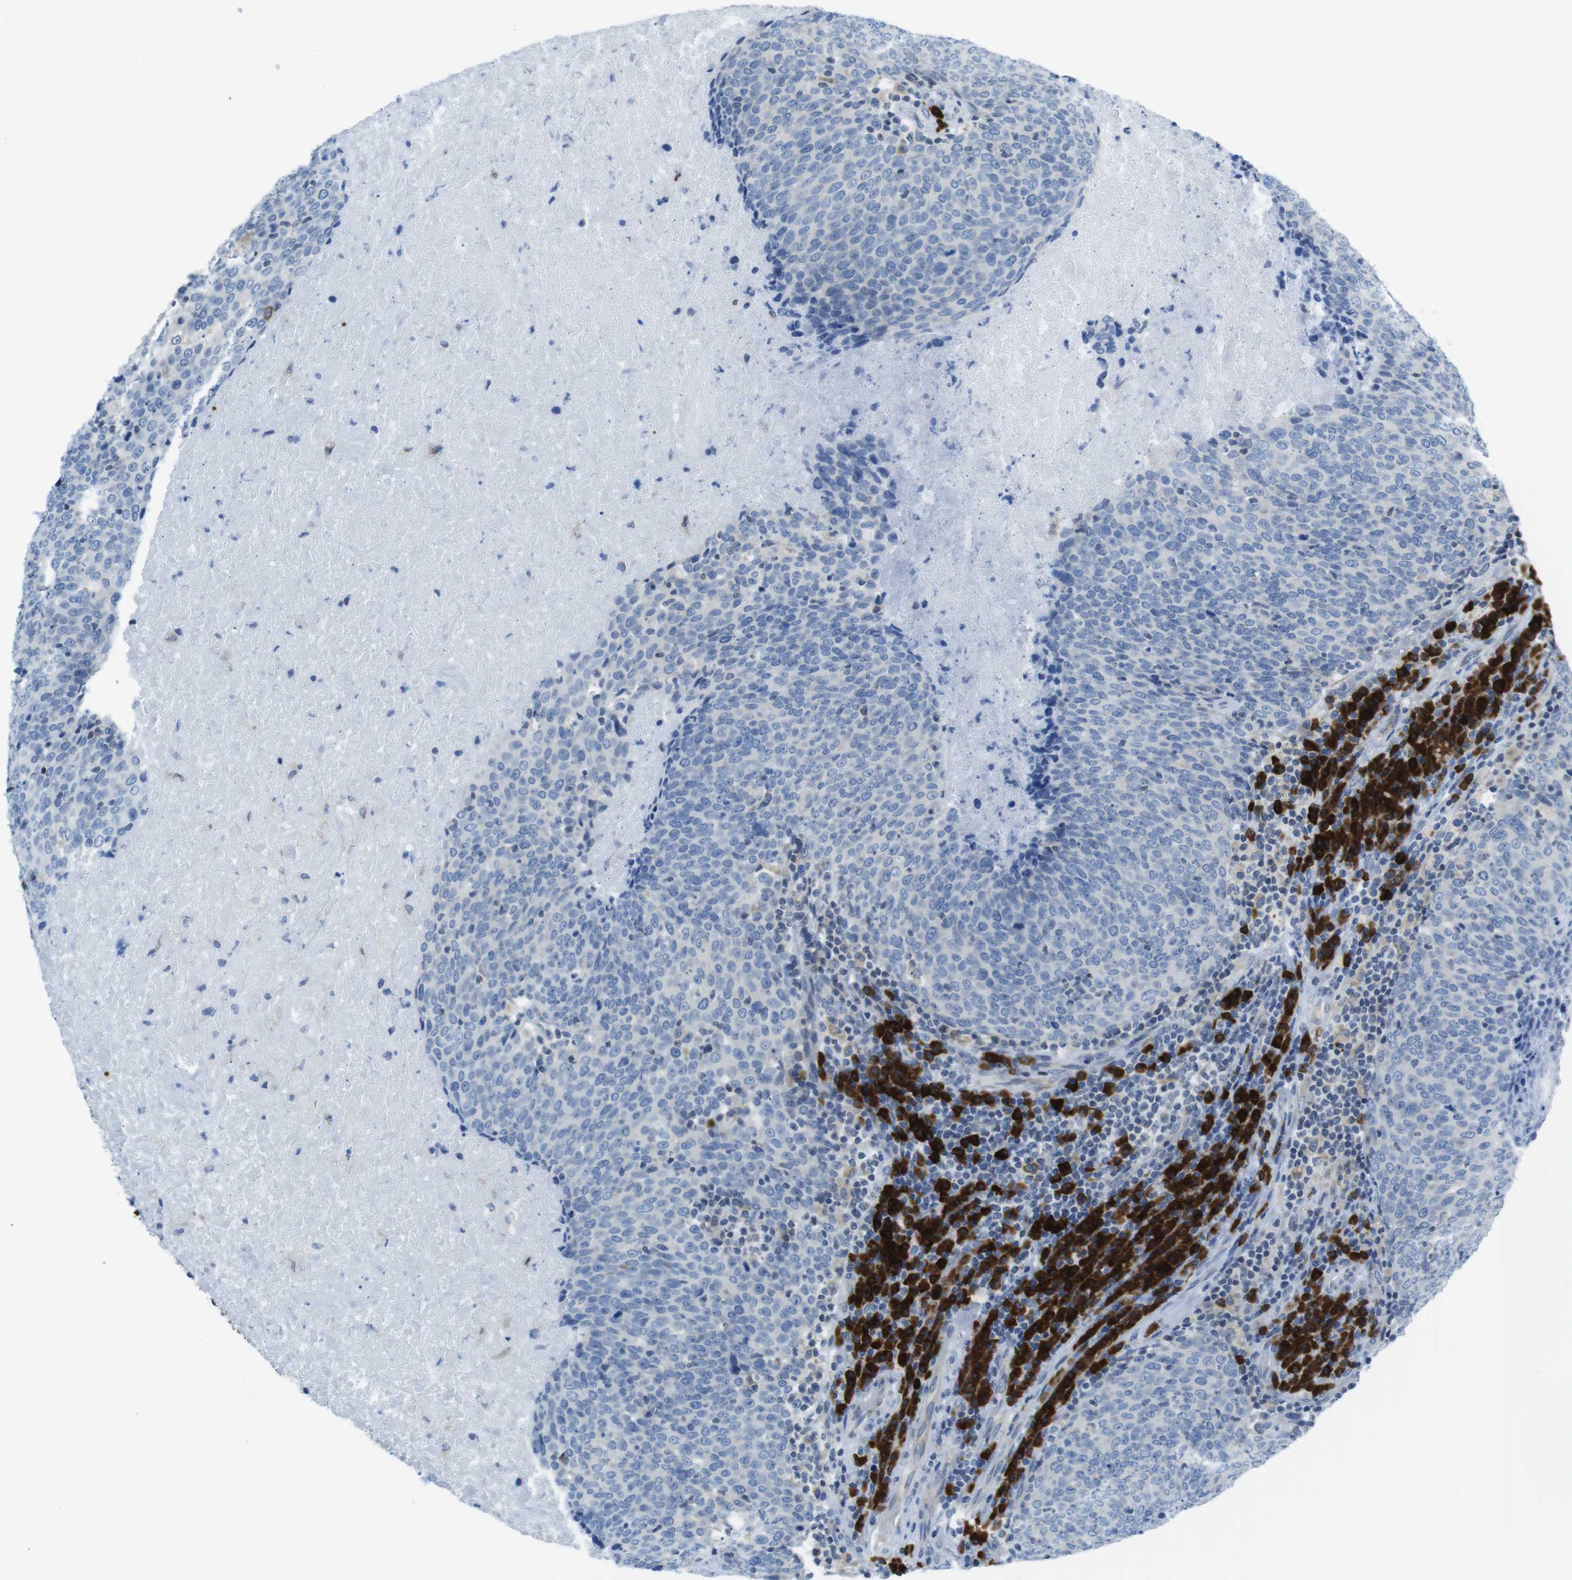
{"staining": {"intensity": "weak", "quantity": "<25%", "location": "cytoplasmic/membranous"}, "tissue": "head and neck cancer", "cell_type": "Tumor cells", "image_type": "cancer", "snomed": [{"axis": "morphology", "description": "Squamous cell carcinoma, NOS"}, {"axis": "morphology", "description": "Squamous cell carcinoma, metastatic, NOS"}, {"axis": "topography", "description": "Lymph node"}, {"axis": "topography", "description": "Head-Neck"}], "caption": "IHC of head and neck metastatic squamous cell carcinoma exhibits no positivity in tumor cells.", "gene": "CLPTM1L", "patient": {"sex": "male", "age": 62}}